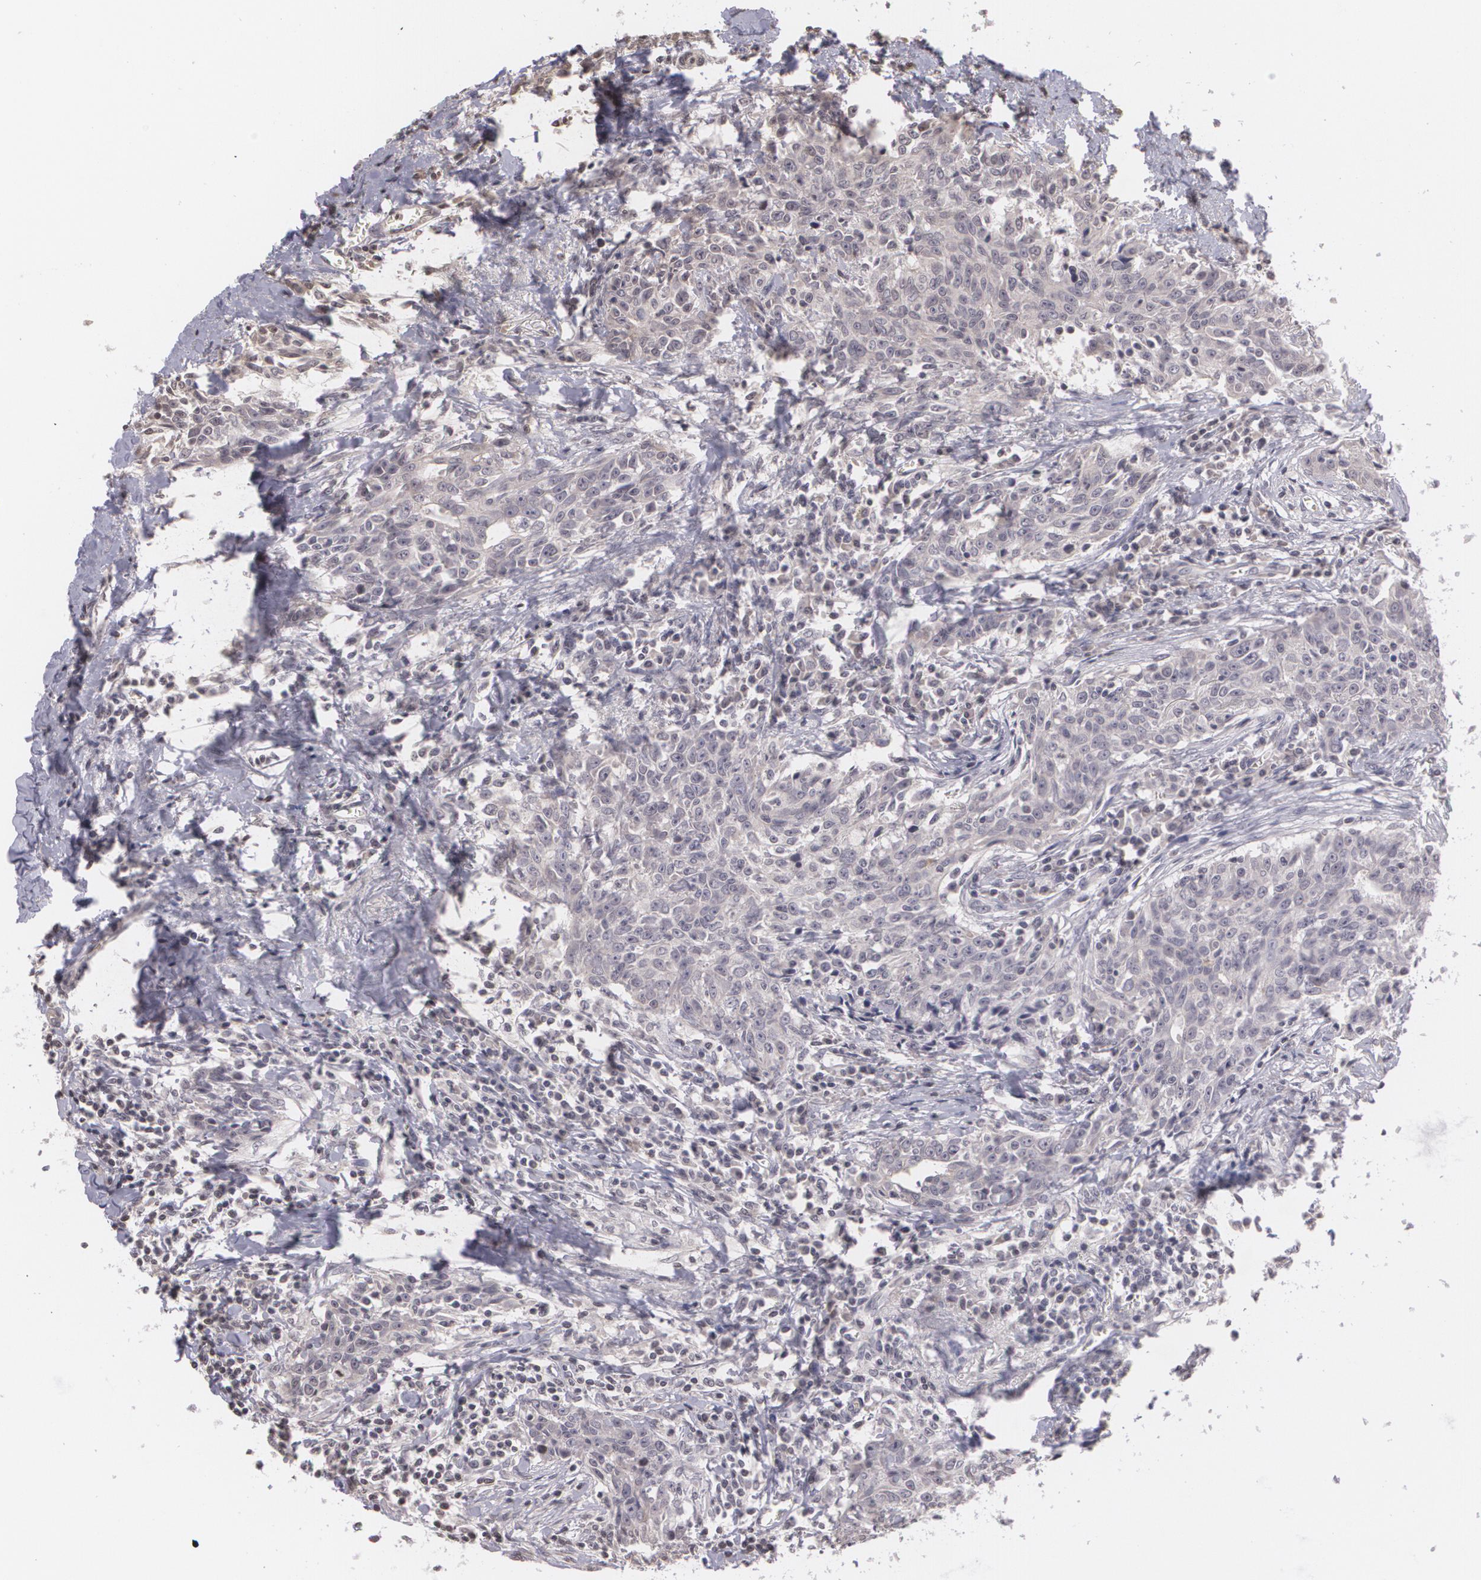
{"staining": {"intensity": "negative", "quantity": "none", "location": "none"}, "tissue": "breast cancer", "cell_type": "Tumor cells", "image_type": "cancer", "snomed": [{"axis": "morphology", "description": "Duct carcinoma"}, {"axis": "topography", "description": "Breast"}], "caption": "Immunohistochemistry (IHC) image of neoplastic tissue: breast infiltrating ductal carcinoma stained with DAB (3,3'-diaminobenzidine) displays no significant protein staining in tumor cells. (DAB IHC with hematoxylin counter stain).", "gene": "MUC1", "patient": {"sex": "female", "age": 50}}